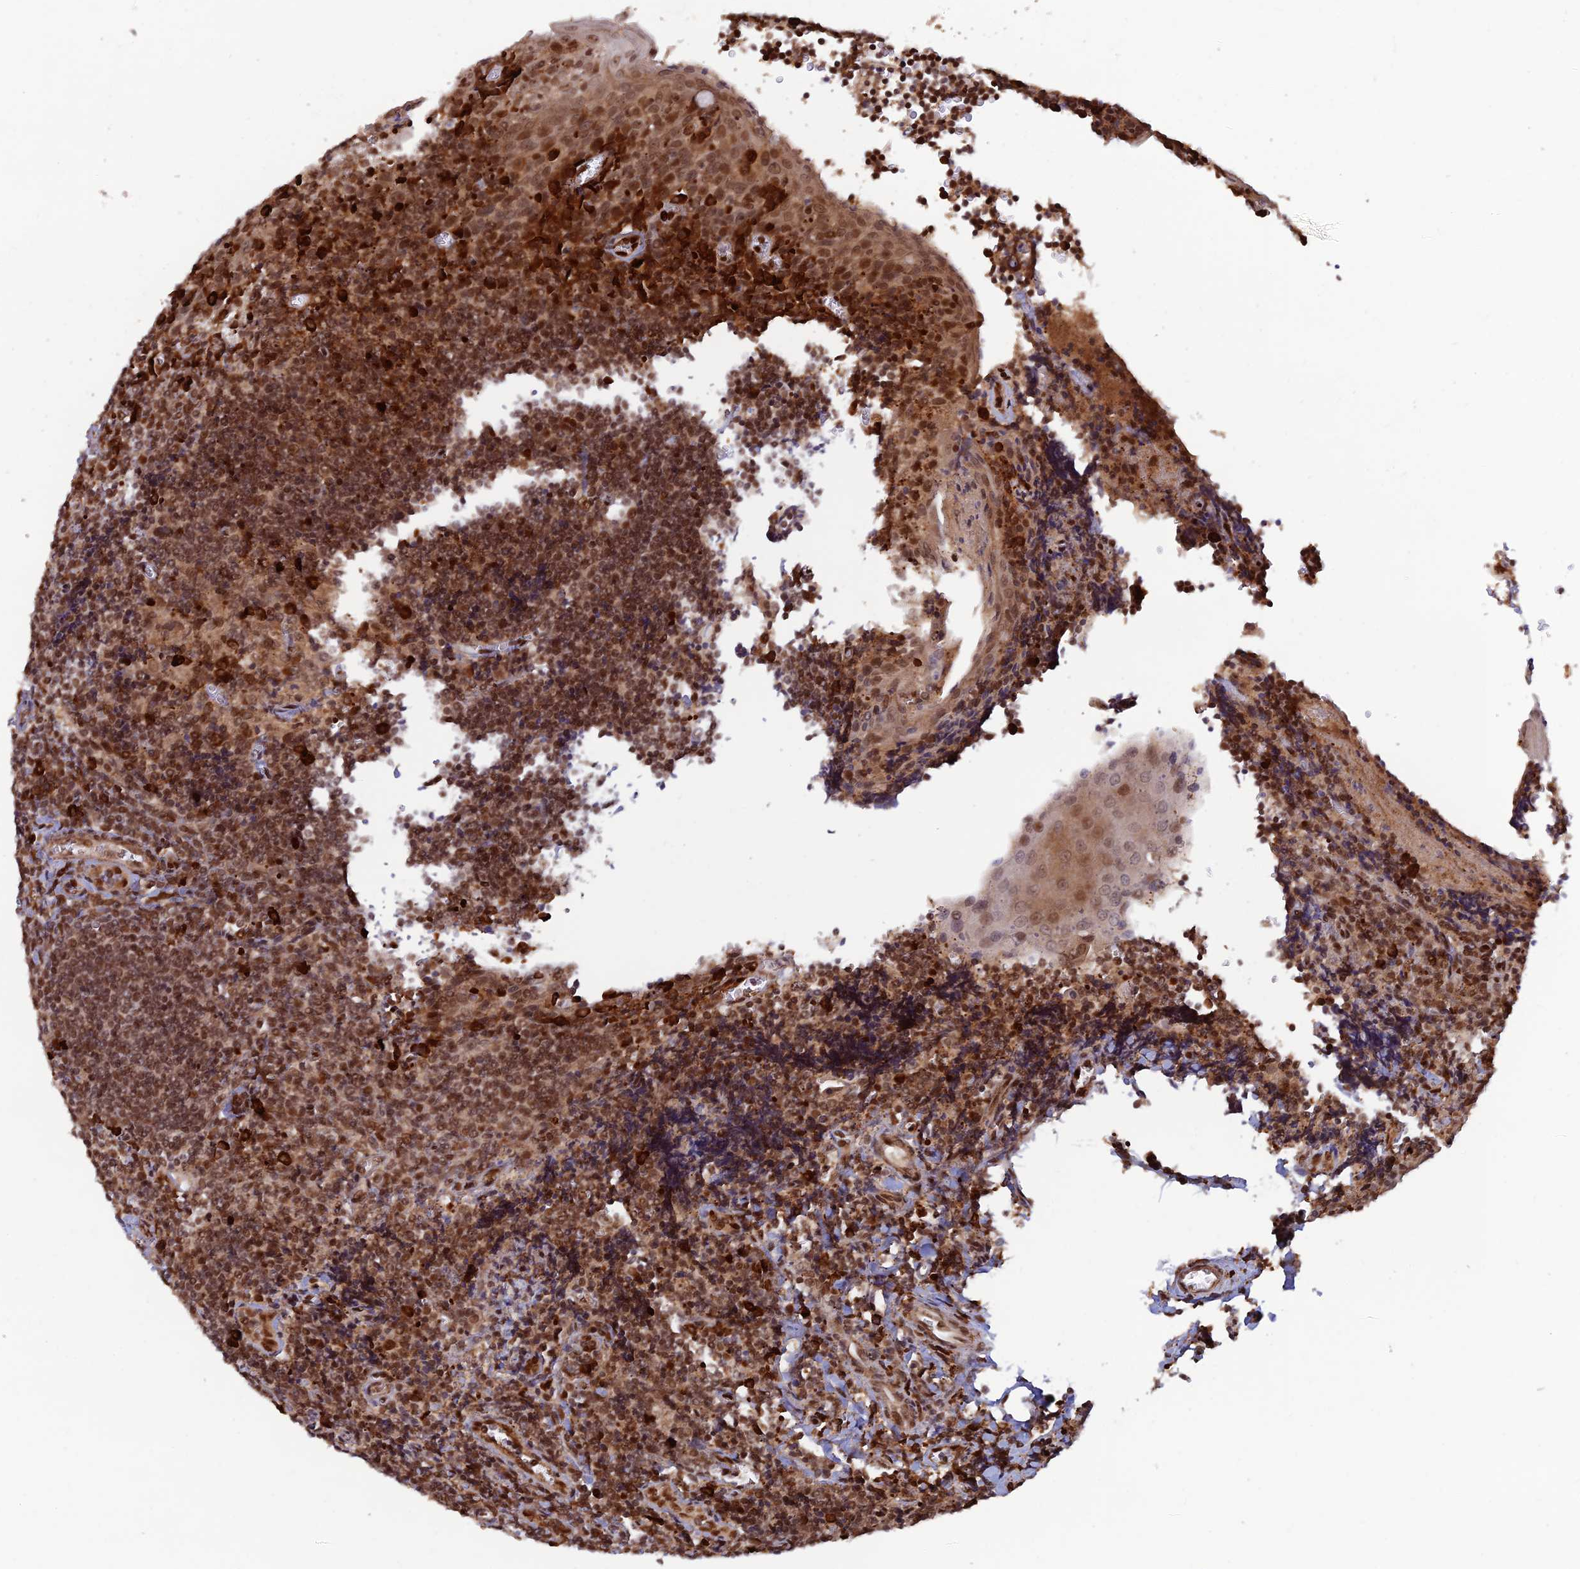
{"staining": {"intensity": "moderate", "quantity": ">75%", "location": "nuclear"}, "tissue": "tonsil", "cell_type": "Germinal center cells", "image_type": "normal", "snomed": [{"axis": "morphology", "description": "Normal tissue, NOS"}, {"axis": "topography", "description": "Tonsil"}], "caption": "Immunohistochemistry staining of benign tonsil, which displays medium levels of moderate nuclear positivity in approximately >75% of germinal center cells indicating moderate nuclear protein expression. The staining was performed using DAB (3,3'-diaminobenzidine) (brown) for protein detection and nuclei were counterstained in hematoxylin (blue).", "gene": "ZNF565", "patient": {"sex": "male", "age": 27}}